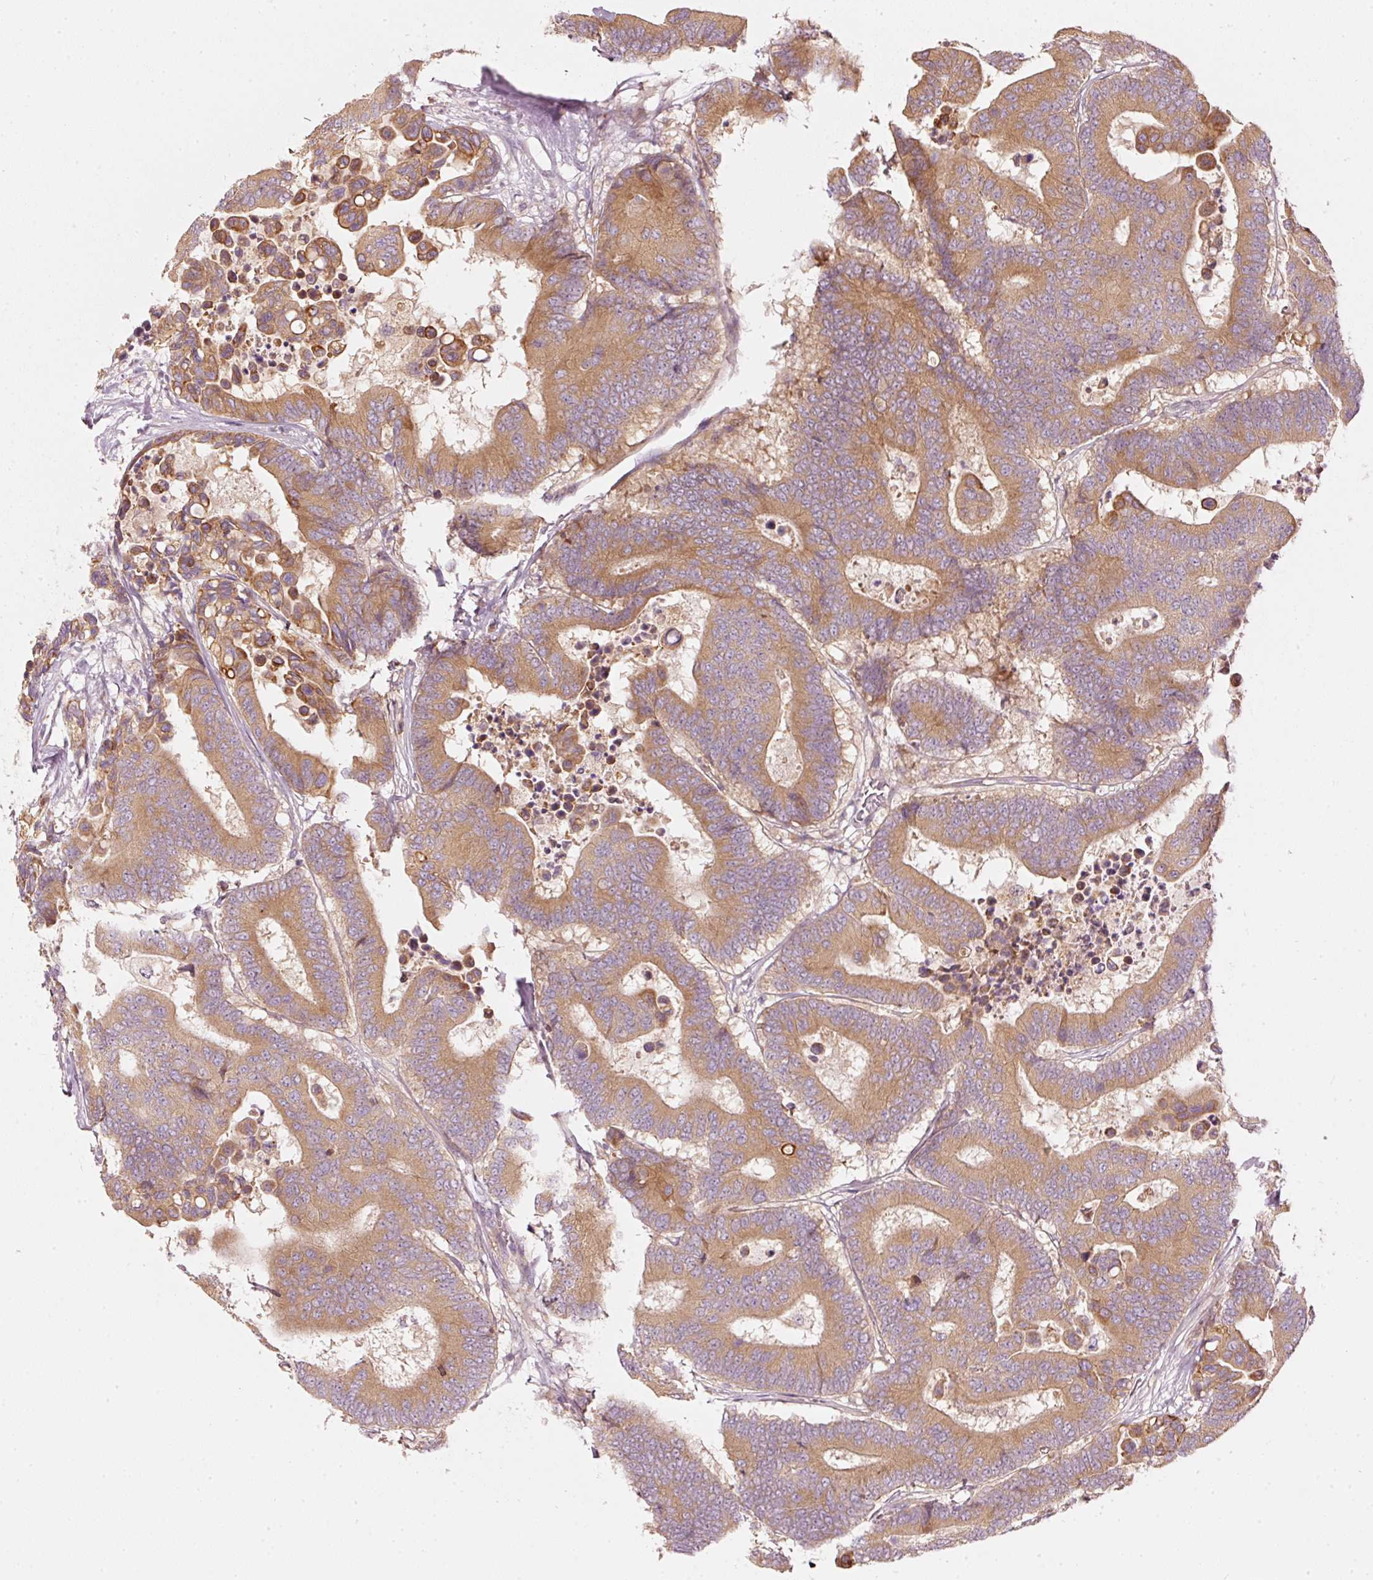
{"staining": {"intensity": "moderate", "quantity": ">75%", "location": "cytoplasmic/membranous"}, "tissue": "colorectal cancer", "cell_type": "Tumor cells", "image_type": "cancer", "snomed": [{"axis": "morphology", "description": "Normal tissue, NOS"}, {"axis": "morphology", "description": "Adenocarcinoma, NOS"}, {"axis": "topography", "description": "Colon"}], "caption": "Protein staining of colorectal cancer (adenocarcinoma) tissue exhibits moderate cytoplasmic/membranous positivity in approximately >75% of tumor cells.", "gene": "MAP10", "patient": {"sex": "male", "age": 82}}